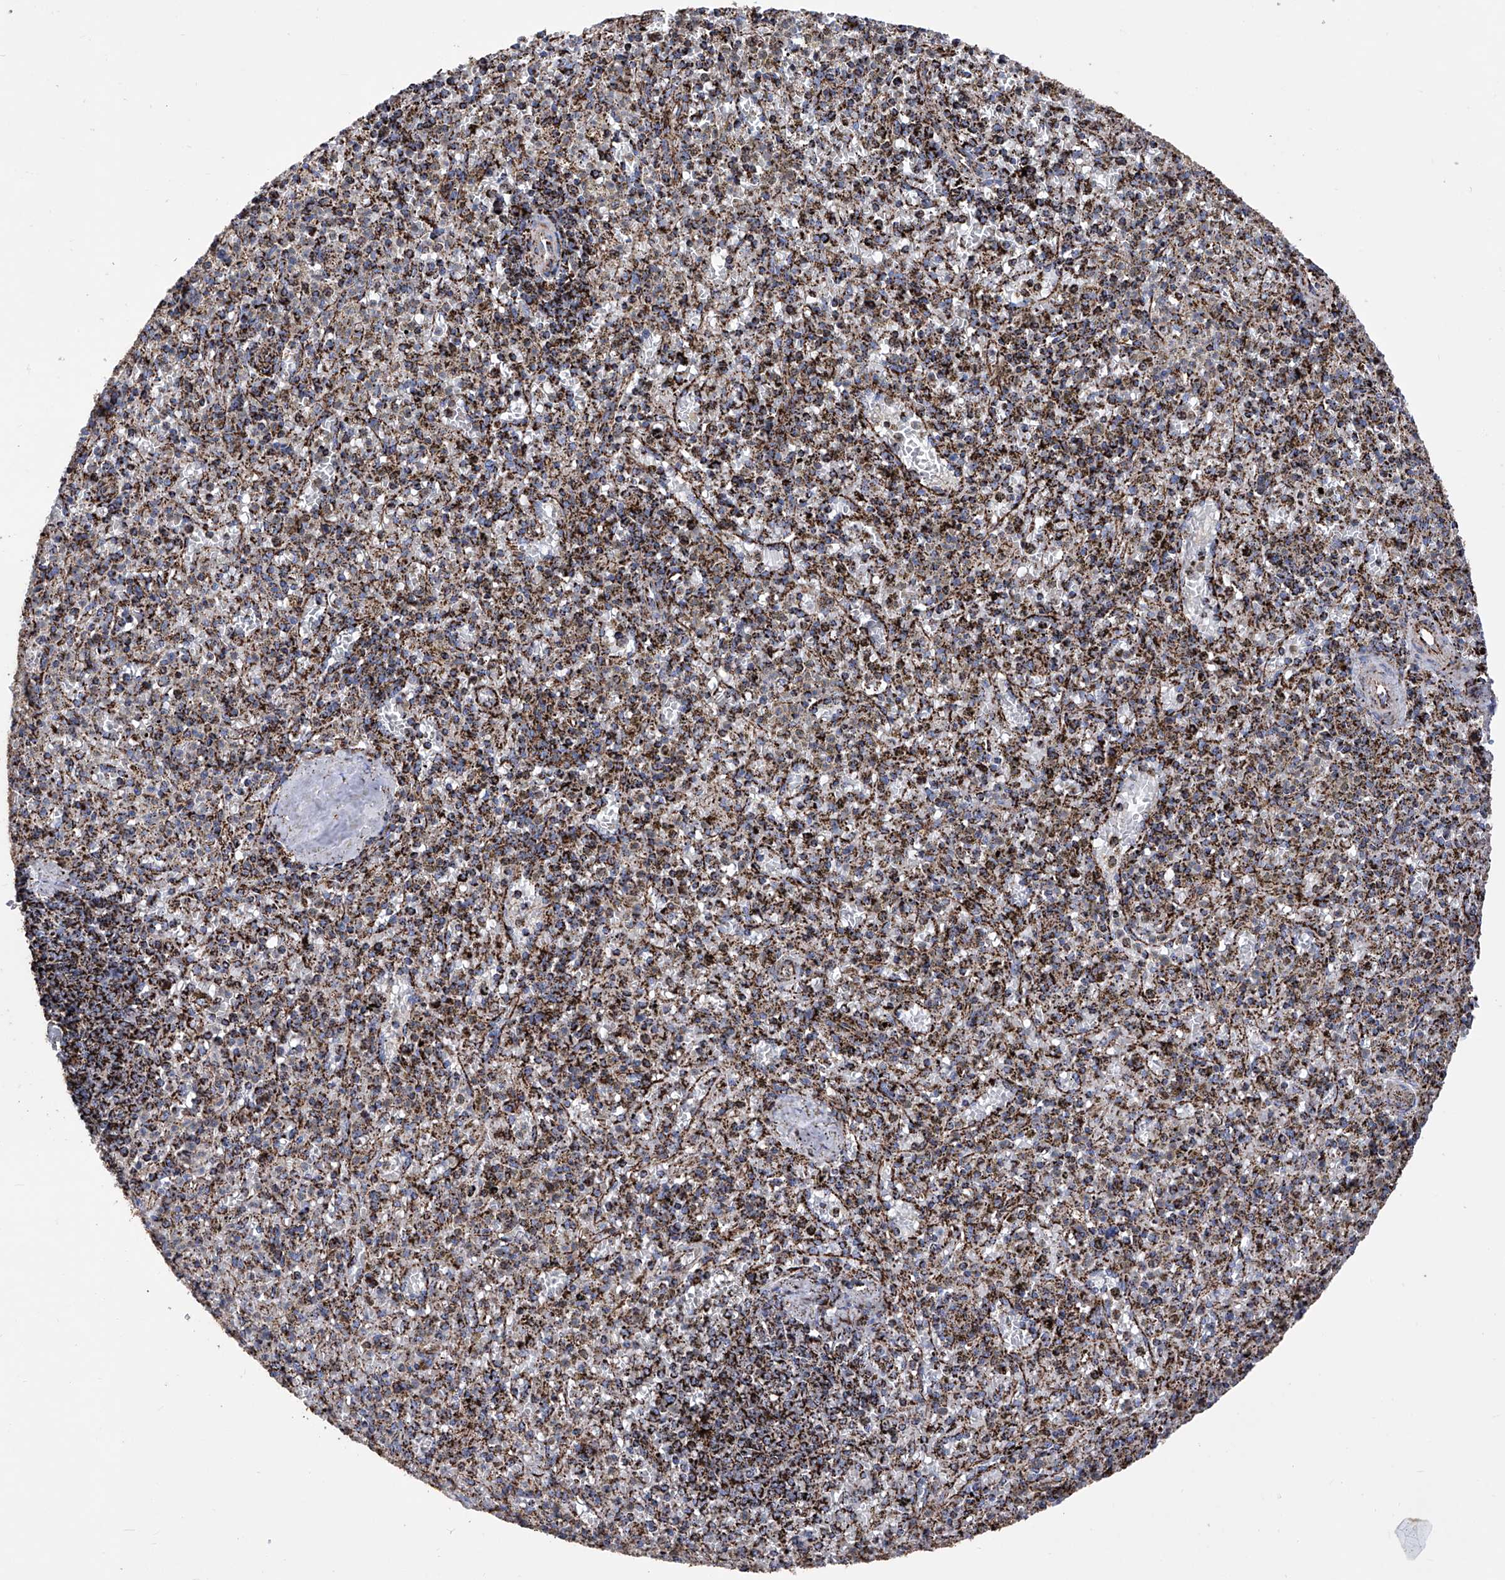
{"staining": {"intensity": "strong", "quantity": "25%-75%", "location": "cytoplasmic/membranous"}, "tissue": "spleen", "cell_type": "Cells in red pulp", "image_type": "normal", "snomed": [{"axis": "morphology", "description": "Normal tissue, NOS"}, {"axis": "topography", "description": "Spleen"}], "caption": "Spleen stained with a brown dye reveals strong cytoplasmic/membranous positive expression in approximately 25%-75% of cells in red pulp.", "gene": "ATP5PF", "patient": {"sex": "male", "age": 72}}